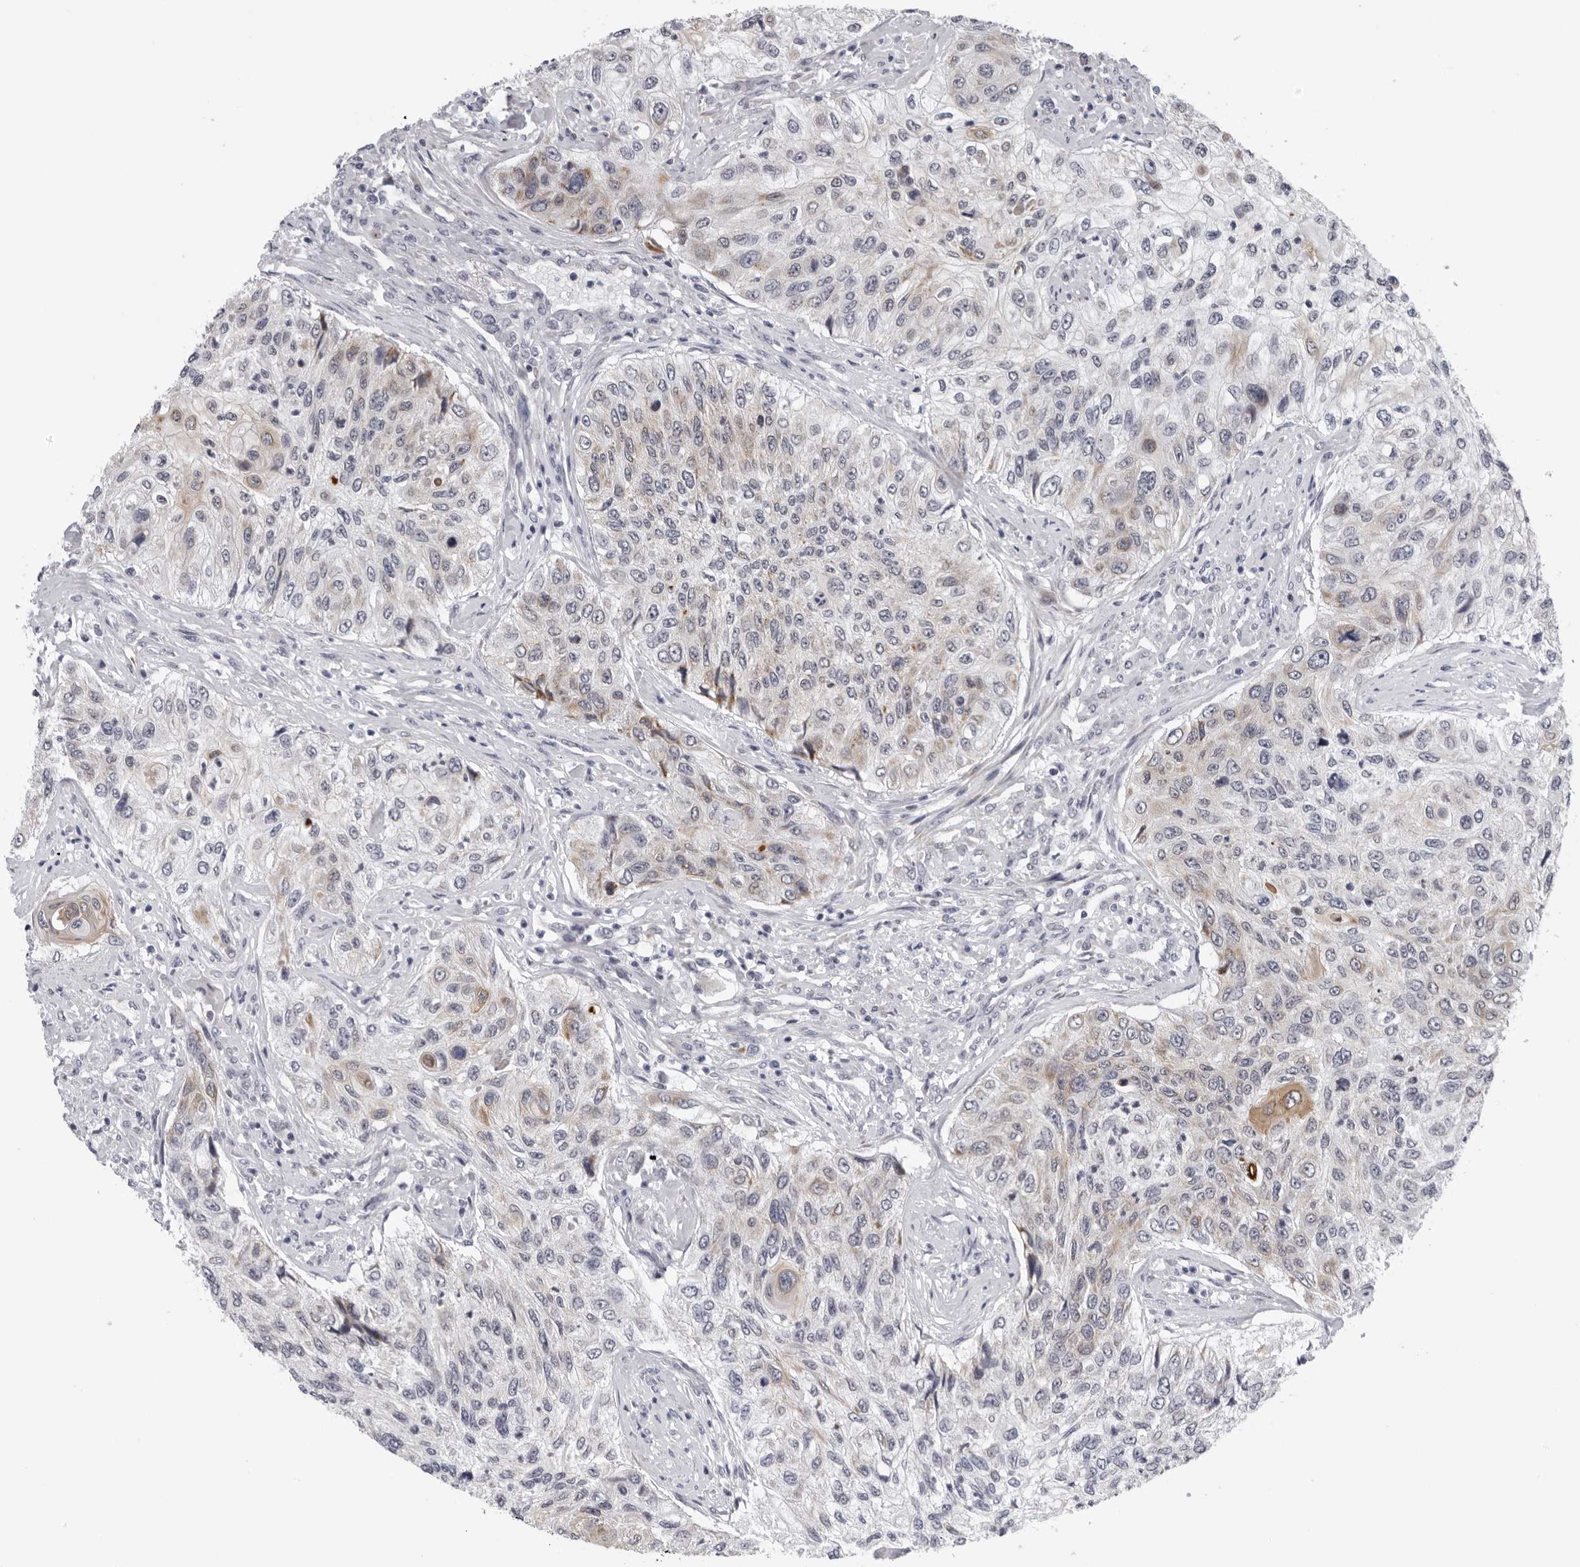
{"staining": {"intensity": "weak", "quantity": "25%-75%", "location": "cytoplasmic/membranous"}, "tissue": "urothelial cancer", "cell_type": "Tumor cells", "image_type": "cancer", "snomed": [{"axis": "morphology", "description": "Urothelial carcinoma, High grade"}, {"axis": "topography", "description": "Urinary bladder"}], "caption": "DAB (3,3'-diaminobenzidine) immunohistochemical staining of human high-grade urothelial carcinoma shows weak cytoplasmic/membranous protein positivity in approximately 25%-75% of tumor cells.", "gene": "CPT2", "patient": {"sex": "female", "age": 60}}